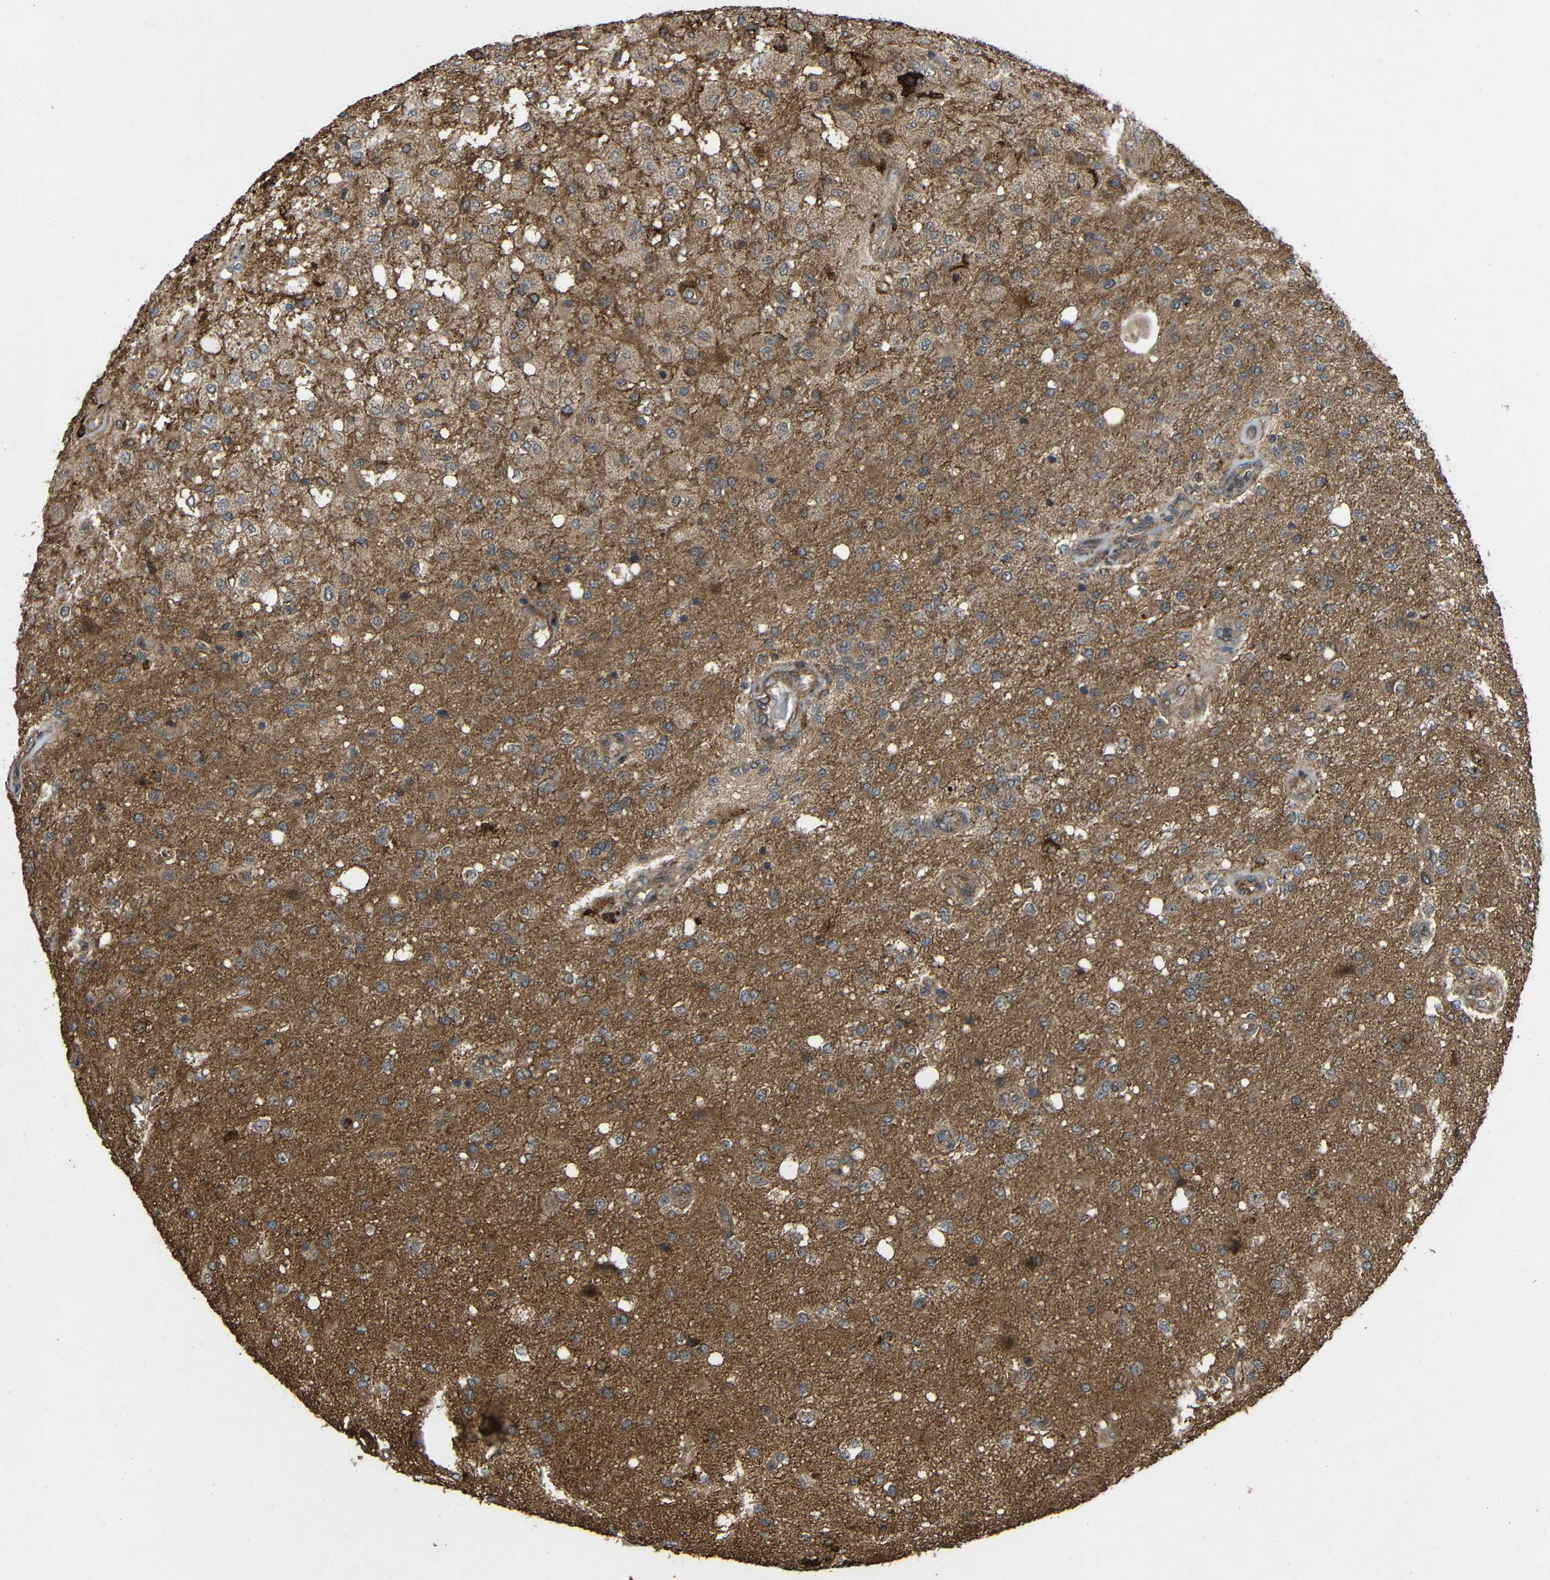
{"staining": {"intensity": "weak", "quantity": ">75%", "location": "cytoplasmic/membranous"}, "tissue": "glioma", "cell_type": "Tumor cells", "image_type": "cancer", "snomed": [{"axis": "morphology", "description": "Normal tissue, NOS"}, {"axis": "morphology", "description": "Glioma, malignant, High grade"}, {"axis": "topography", "description": "Cerebral cortex"}], "caption": "Malignant glioma (high-grade) tissue shows weak cytoplasmic/membranous positivity in about >75% of tumor cells (Brightfield microscopy of DAB IHC at high magnification).", "gene": "C1GALT1", "patient": {"sex": "male", "age": 77}}